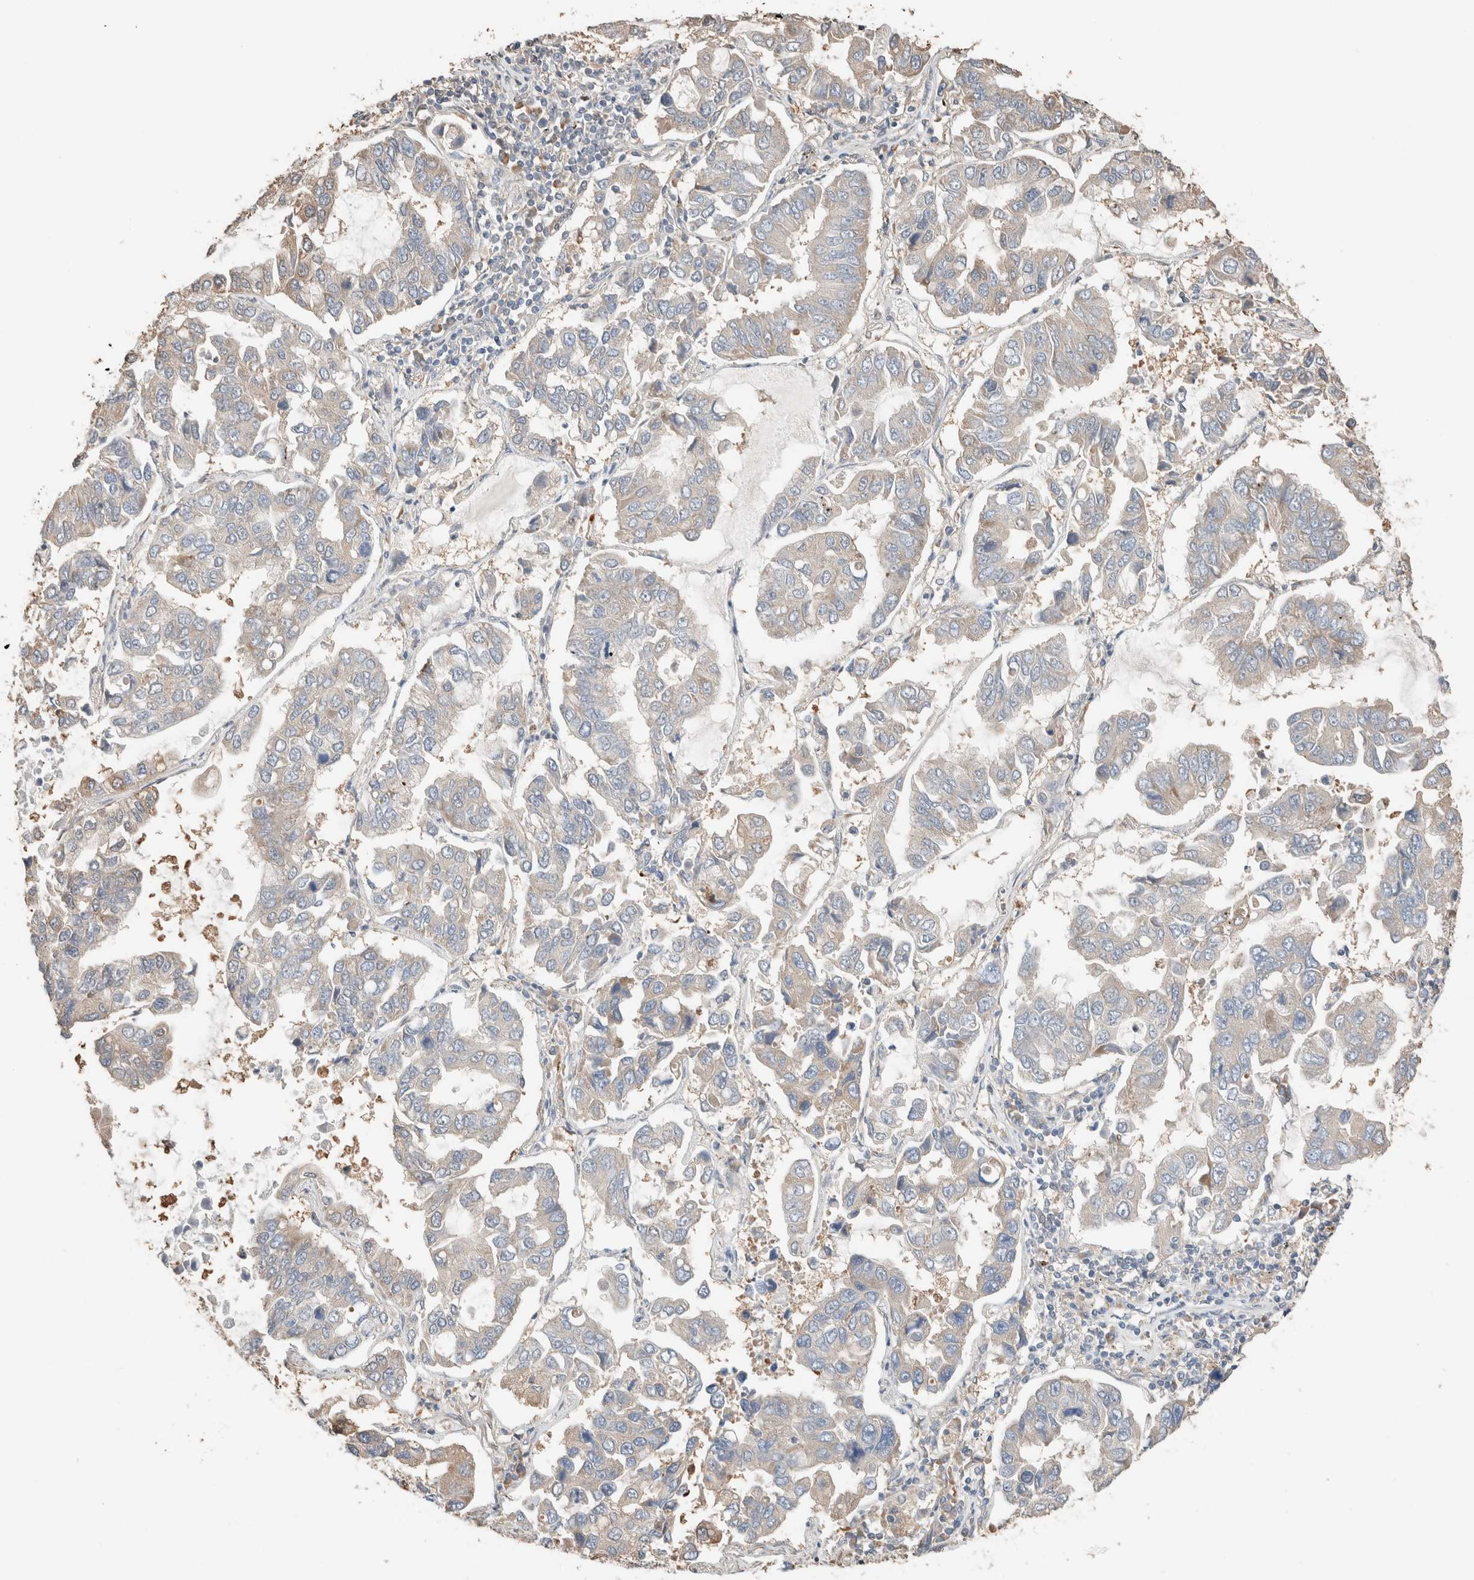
{"staining": {"intensity": "negative", "quantity": "none", "location": "none"}, "tissue": "lung cancer", "cell_type": "Tumor cells", "image_type": "cancer", "snomed": [{"axis": "morphology", "description": "Adenocarcinoma, NOS"}, {"axis": "topography", "description": "Lung"}], "caption": "DAB immunohistochemical staining of human adenocarcinoma (lung) demonstrates no significant expression in tumor cells.", "gene": "TUBD1", "patient": {"sex": "male", "age": 64}}